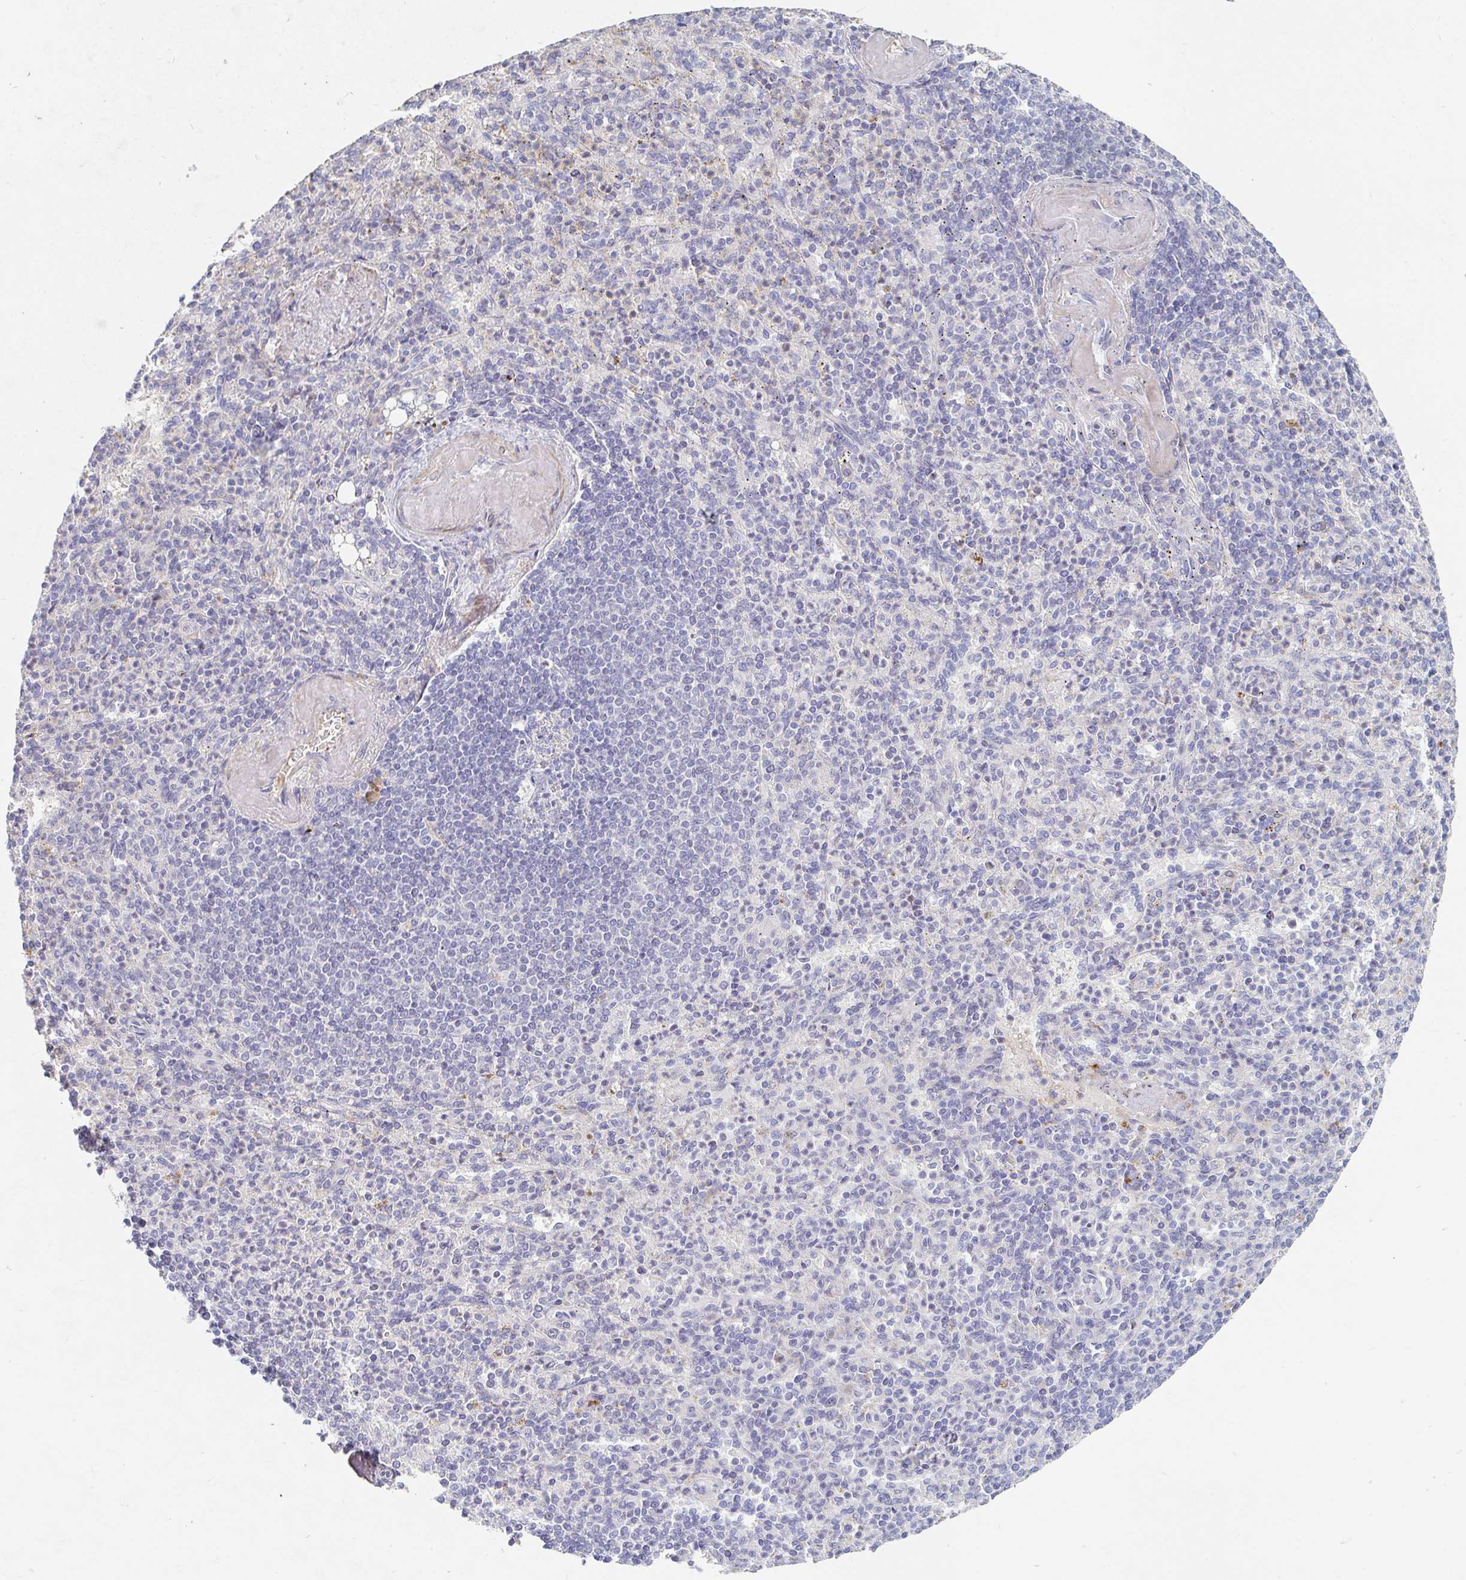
{"staining": {"intensity": "negative", "quantity": "none", "location": "none"}, "tissue": "spleen", "cell_type": "Cells in red pulp", "image_type": "normal", "snomed": [{"axis": "morphology", "description": "Normal tissue, NOS"}, {"axis": "topography", "description": "Spleen"}], "caption": "This image is of benign spleen stained with IHC to label a protein in brown with the nuclei are counter-stained blue. There is no expression in cells in red pulp.", "gene": "NME9", "patient": {"sex": "female", "age": 74}}